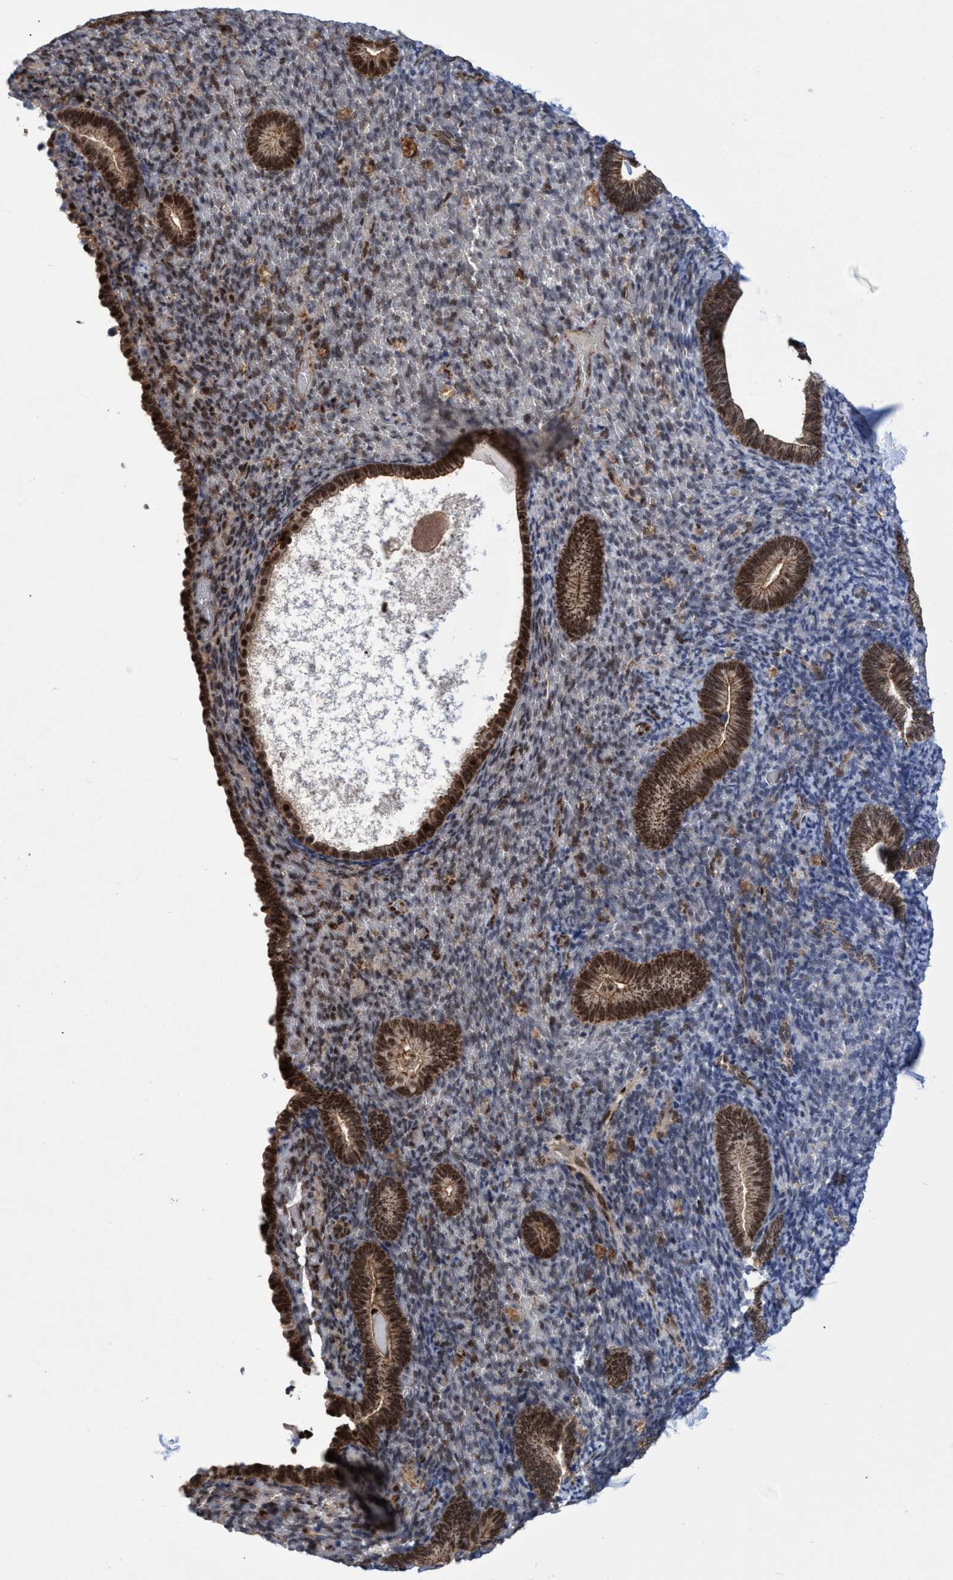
{"staining": {"intensity": "moderate", "quantity": "<25%", "location": "nuclear"}, "tissue": "endometrium", "cell_type": "Cells in endometrial stroma", "image_type": "normal", "snomed": [{"axis": "morphology", "description": "Normal tissue, NOS"}, {"axis": "topography", "description": "Endometrium"}], "caption": "Brown immunohistochemical staining in normal human endometrium displays moderate nuclear staining in about <25% of cells in endometrial stroma.", "gene": "GTF2F1", "patient": {"sex": "female", "age": 51}}